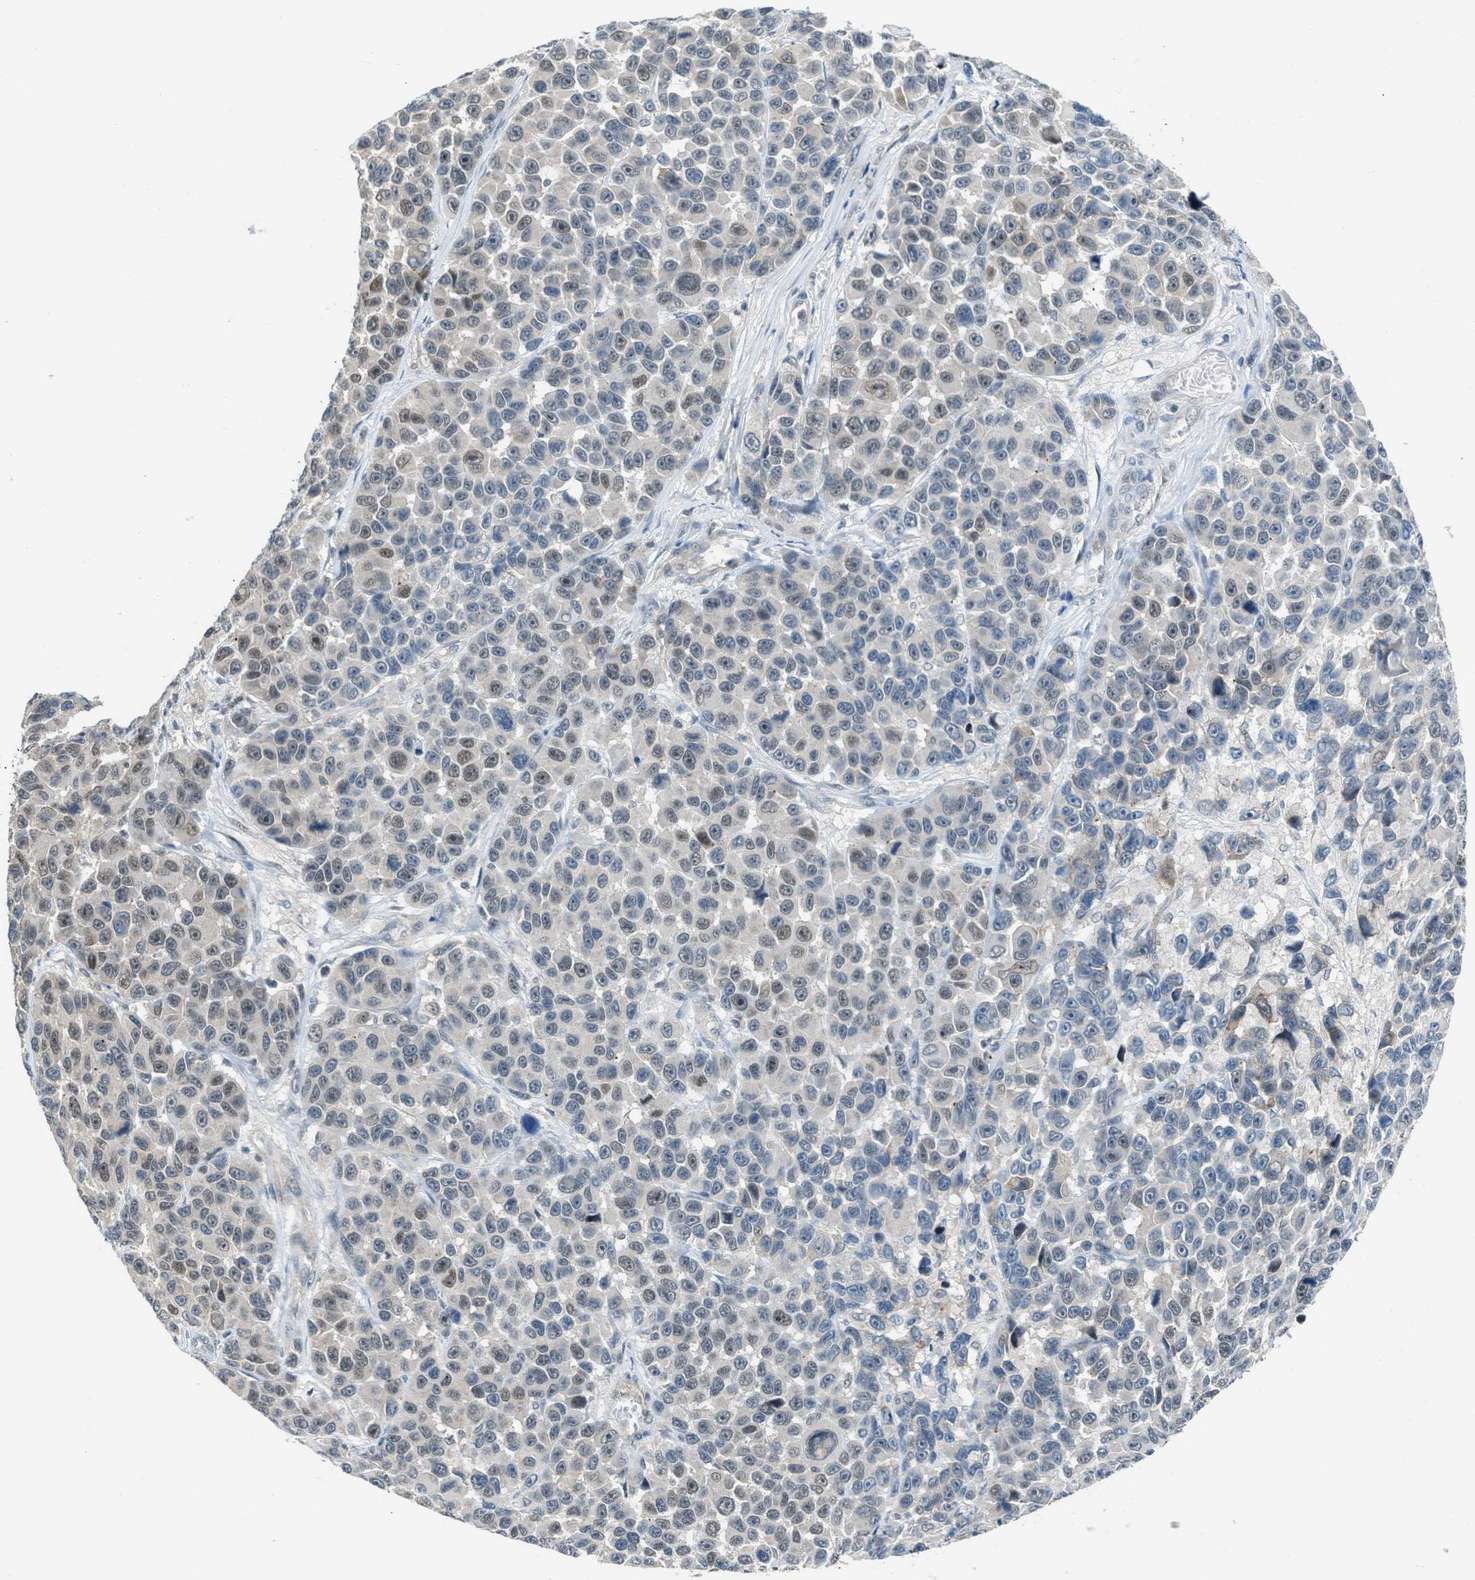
{"staining": {"intensity": "weak", "quantity": "<25%", "location": "nuclear"}, "tissue": "melanoma", "cell_type": "Tumor cells", "image_type": "cancer", "snomed": [{"axis": "morphology", "description": "Malignant melanoma, NOS"}, {"axis": "topography", "description": "Skin"}], "caption": "Tumor cells are negative for brown protein staining in malignant melanoma.", "gene": "TTBK2", "patient": {"sex": "male", "age": 53}}